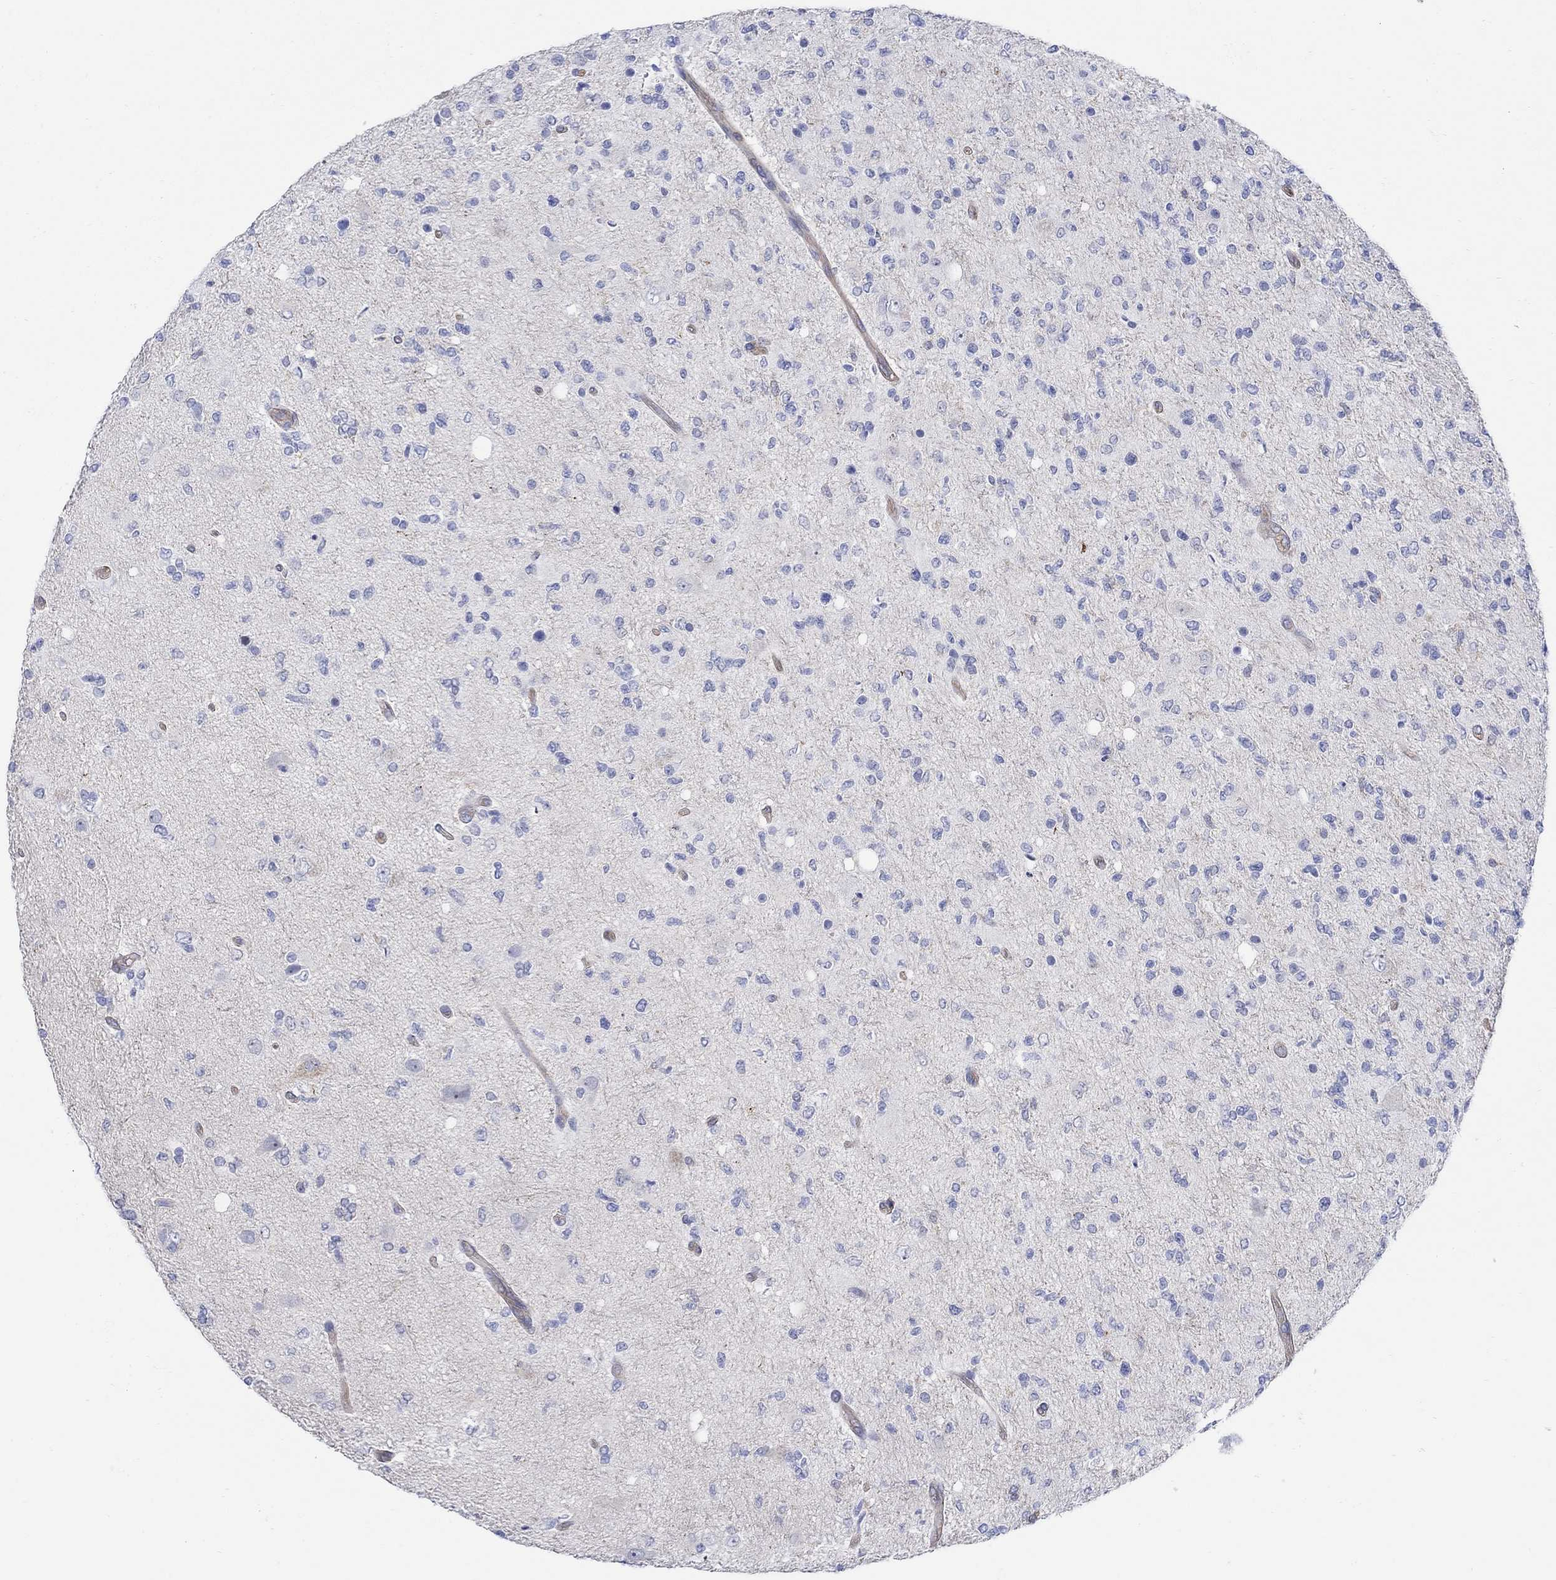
{"staining": {"intensity": "negative", "quantity": "none", "location": "none"}, "tissue": "glioma", "cell_type": "Tumor cells", "image_type": "cancer", "snomed": [{"axis": "morphology", "description": "Glioma, malignant, High grade"}, {"axis": "topography", "description": "Cerebral cortex"}], "caption": "Tumor cells are negative for brown protein staining in glioma.", "gene": "TEKT3", "patient": {"sex": "male", "age": 70}}